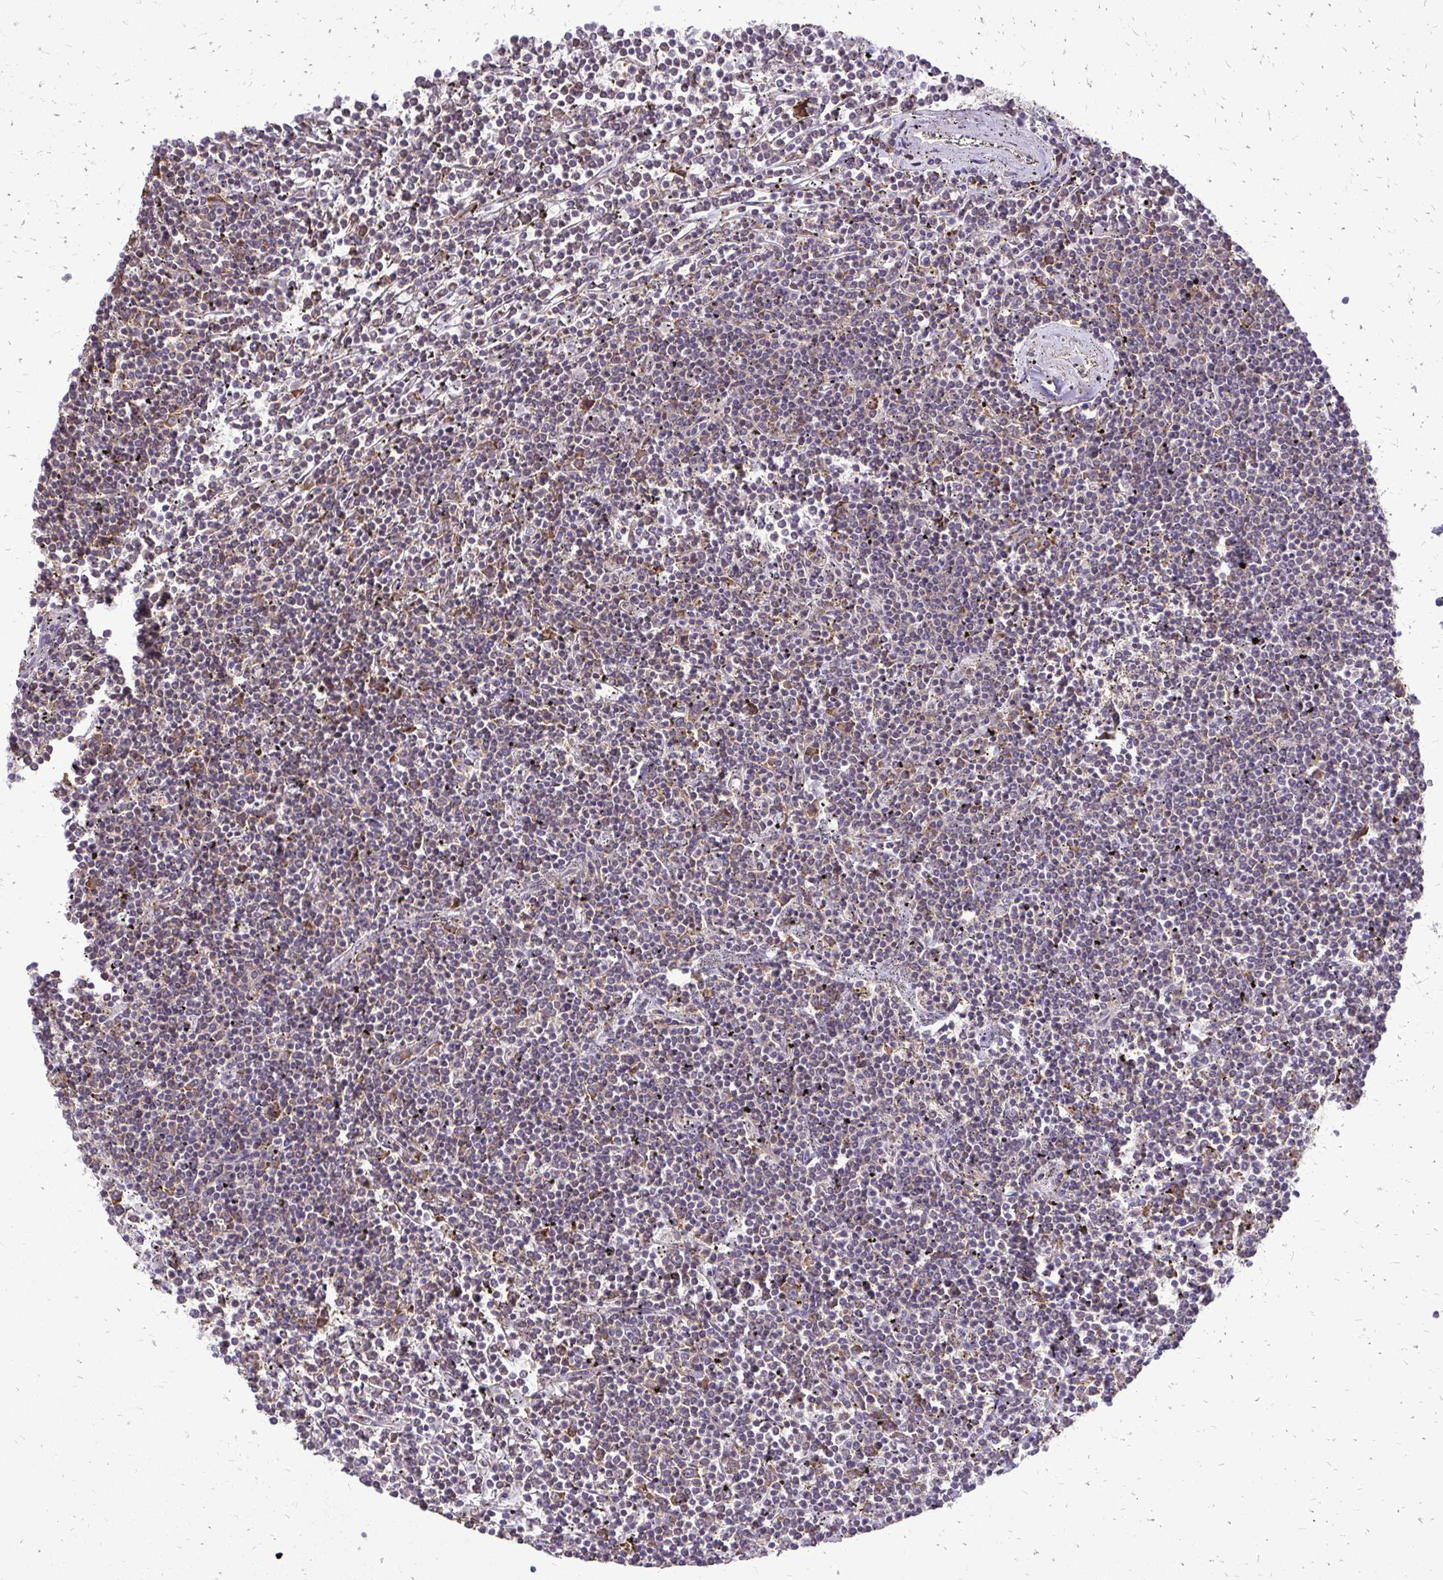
{"staining": {"intensity": "negative", "quantity": "none", "location": "none"}, "tissue": "lymphoma", "cell_type": "Tumor cells", "image_type": "cancer", "snomed": [{"axis": "morphology", "description": "Malignant lymphoma, non-Hodgkin's type, Low grade"}, {"axis": "topography", "description": "Spleen"}], "caption": "Tumor cells are negative for protein expression in human malignant lymphoma, non-Hodgkin's type (low-grade). Nuclei are stained in blue.", "gene": "RPS3", "patient": {"sex": "female", "age": 19}}